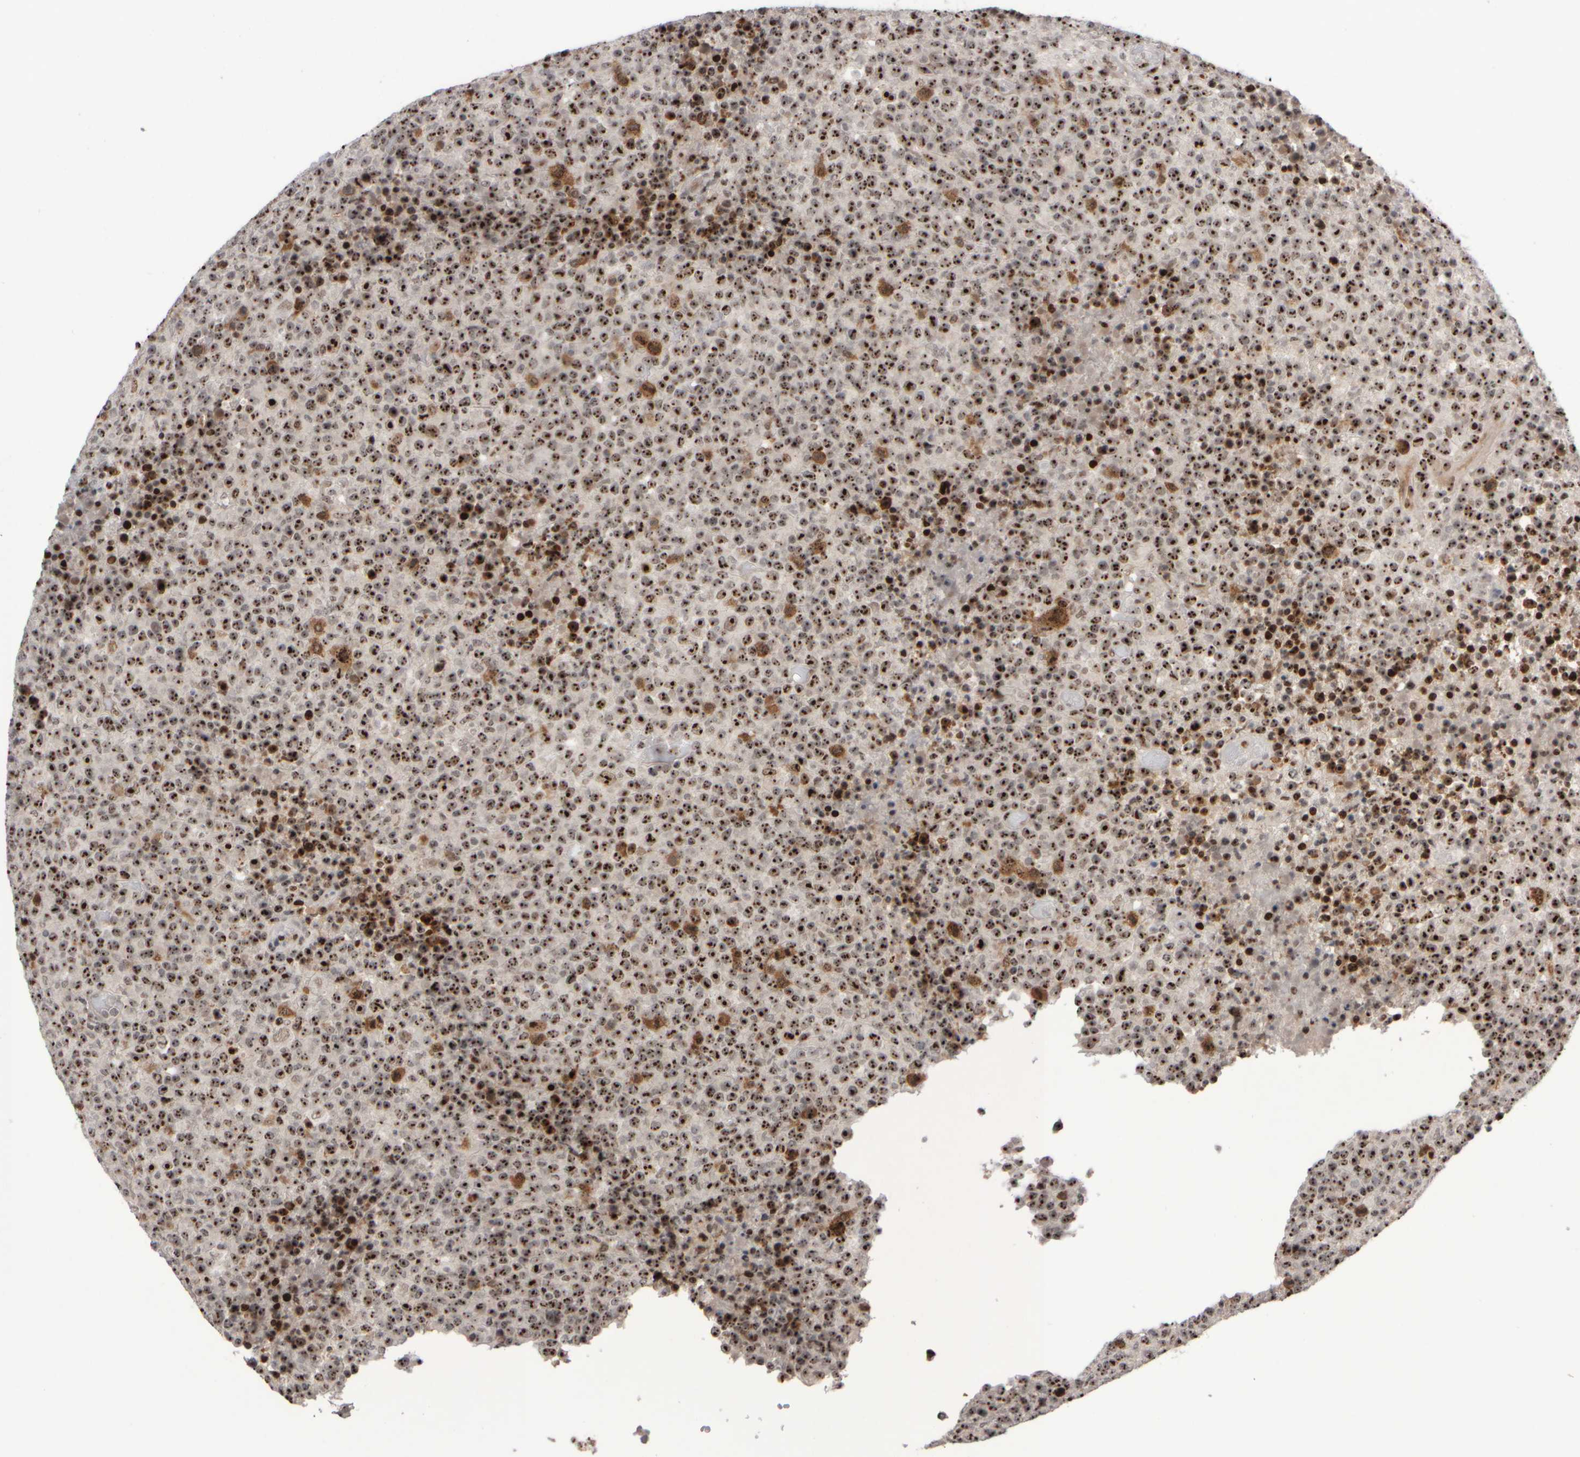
{"staining": {"intensity": "strong", "quantity": ">75%", "location": "nuclear"}, "tissue": "lymphoma", "cell_type": "Tumor cells", "image_type": "cancer", "snomed": [{"axis": "morphology", "description": "Malignant lymphoma, non-Hodgkin's type, High grade"}, {"axis": "topography", "description": "Lymph node"}], "caption": "About >75% of tumor cells in human malignant lymphoma, non-Hodgkin's type (high-grade) show strong nuclear protein staining as visualized by brown immunohistochemical staining.", "gene": "SURF6", "patient": {"sex": "male", "age": 13}}